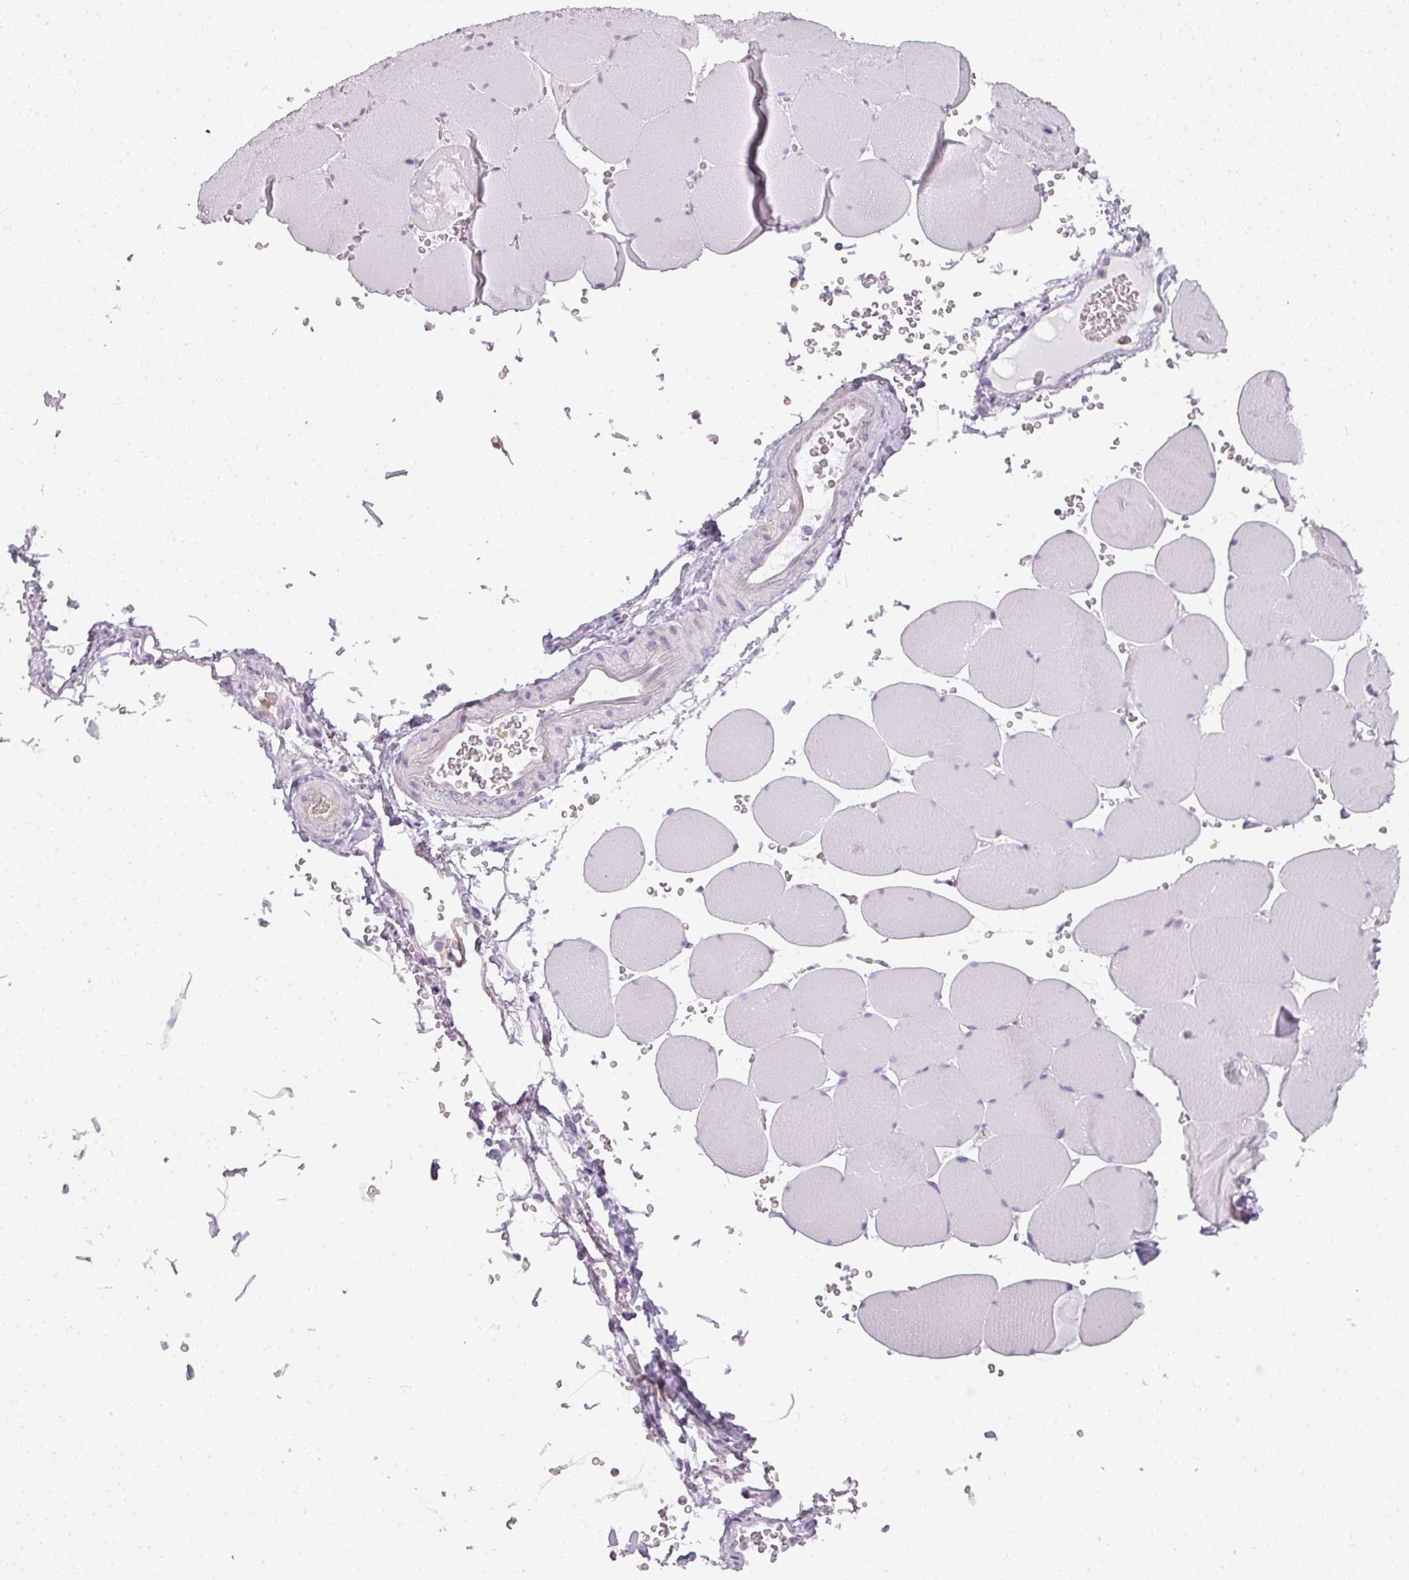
{"staining": {"intensity": "negative", "quantity": "none", "location": "none"}, "tissue": "skeletal muscle", "cell_type": "Myocytes", "image_type": "normal", "snomed": [{"axis": "morphology", "description": "Normal tissue, NOS"}, {"axis": "topography", "description": "Skeletal muscle"}, {"axis": "topography", "description": "Head-Neck"}], "caption": "Immunohistochemical staining of normal human skeletal muscle reveals no significant positivity in myocytes.", "gene": "TMEM42", "patient": {"sex": "male", "age": 66}}